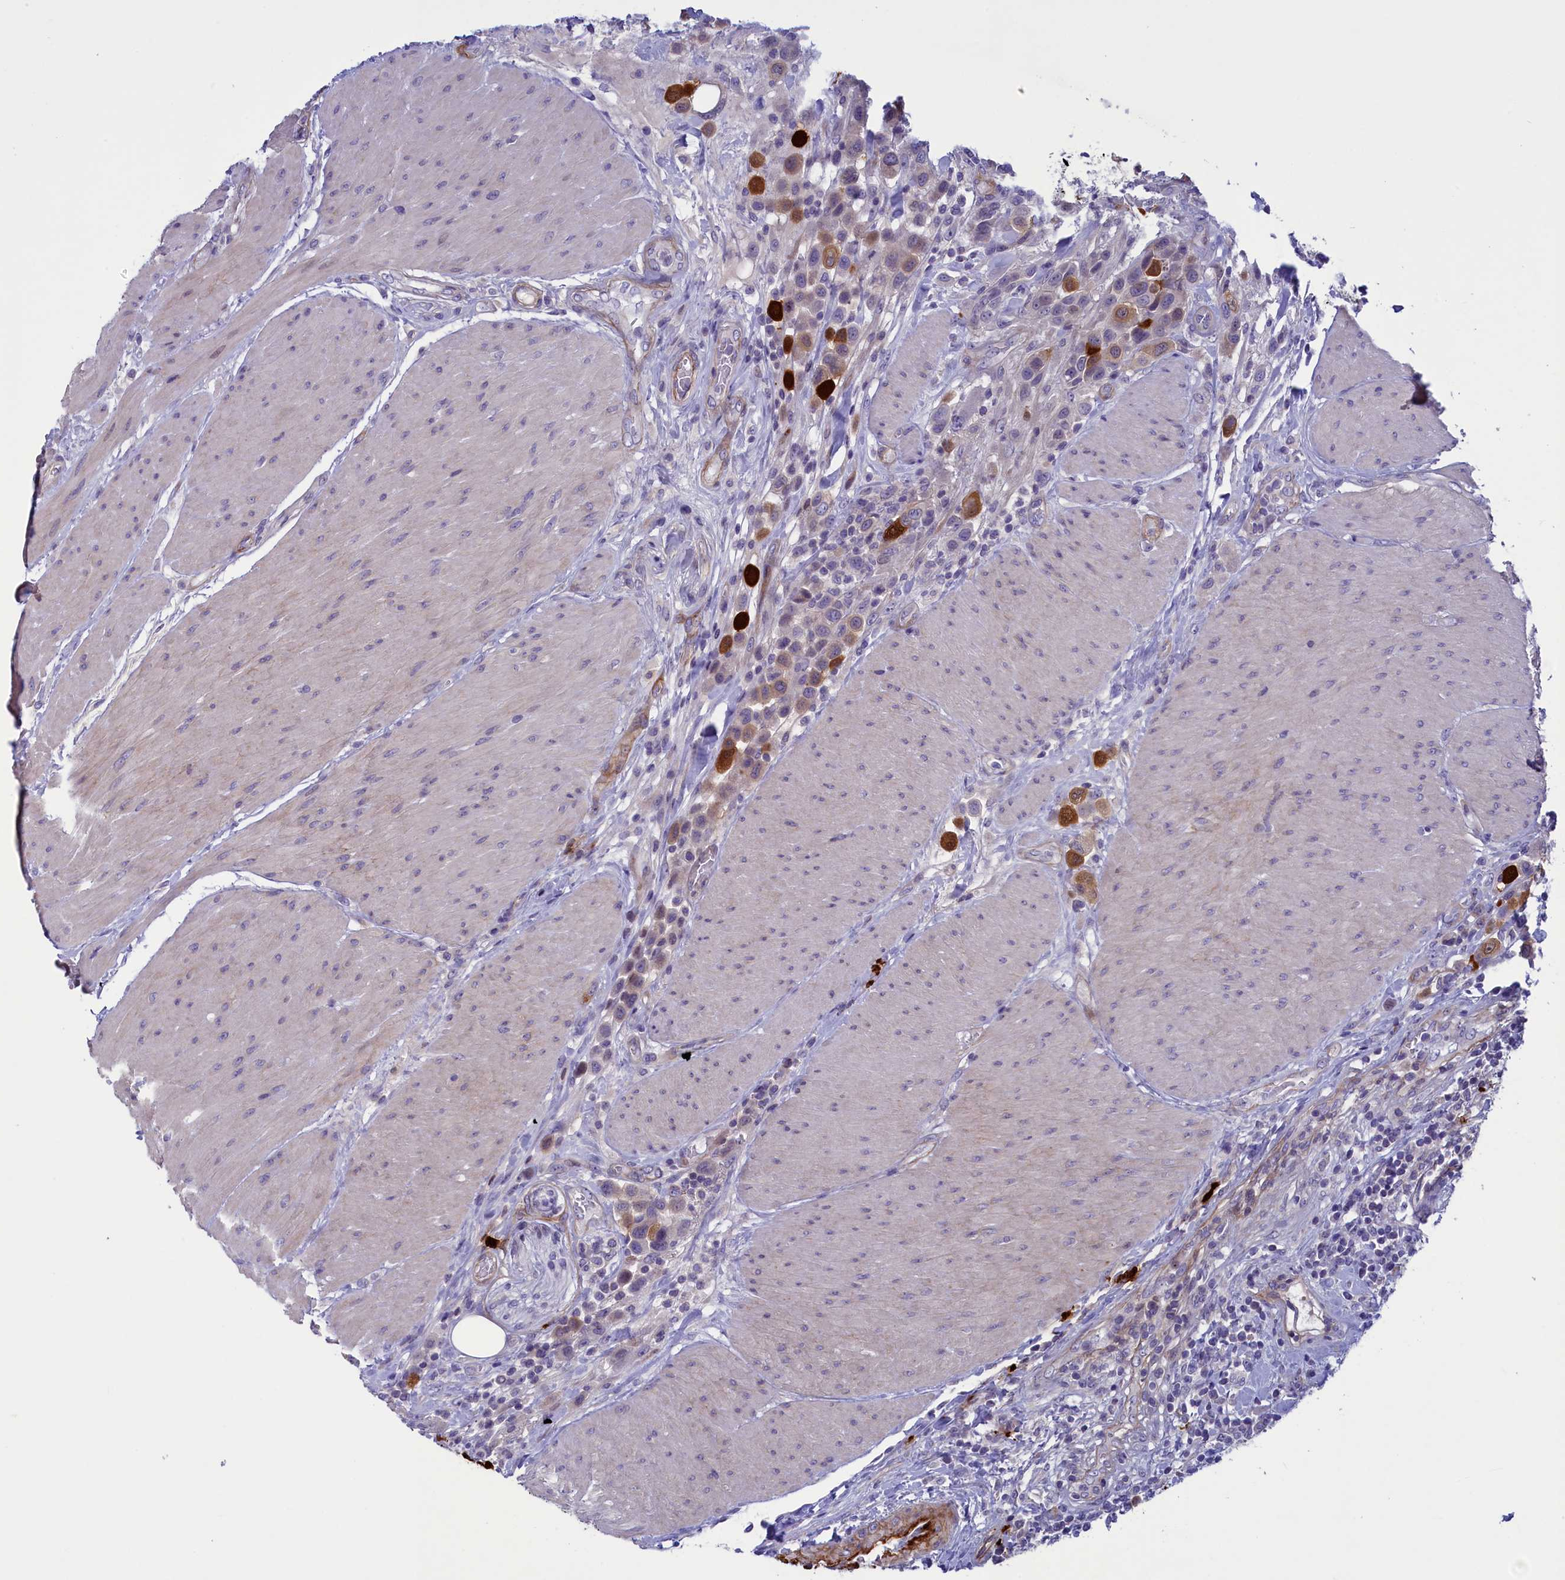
{"staining": {"intensity": "strong", "quantity": "<25%", "location": "cytoplasmic/membranous,nuclear"}, "tissue": "urothelial cancer", "cell_type": "Tumor cells", "image_type": "cancer", "snomed": [{"axis": "morphology", "description": "Urothelial carcinoma, High grade"}, {"axis": "topography", "description": "Urinary bladder"}], "caption": "There is medium levels of strong cytoplasmic/membranous and nuclear positivity in tumor cells of urothelial cancer, as demonstrated by immunohistochemical staining (brown color).", "gene": "LOXL1", "patient": {"sex": "male", "age": 50}}